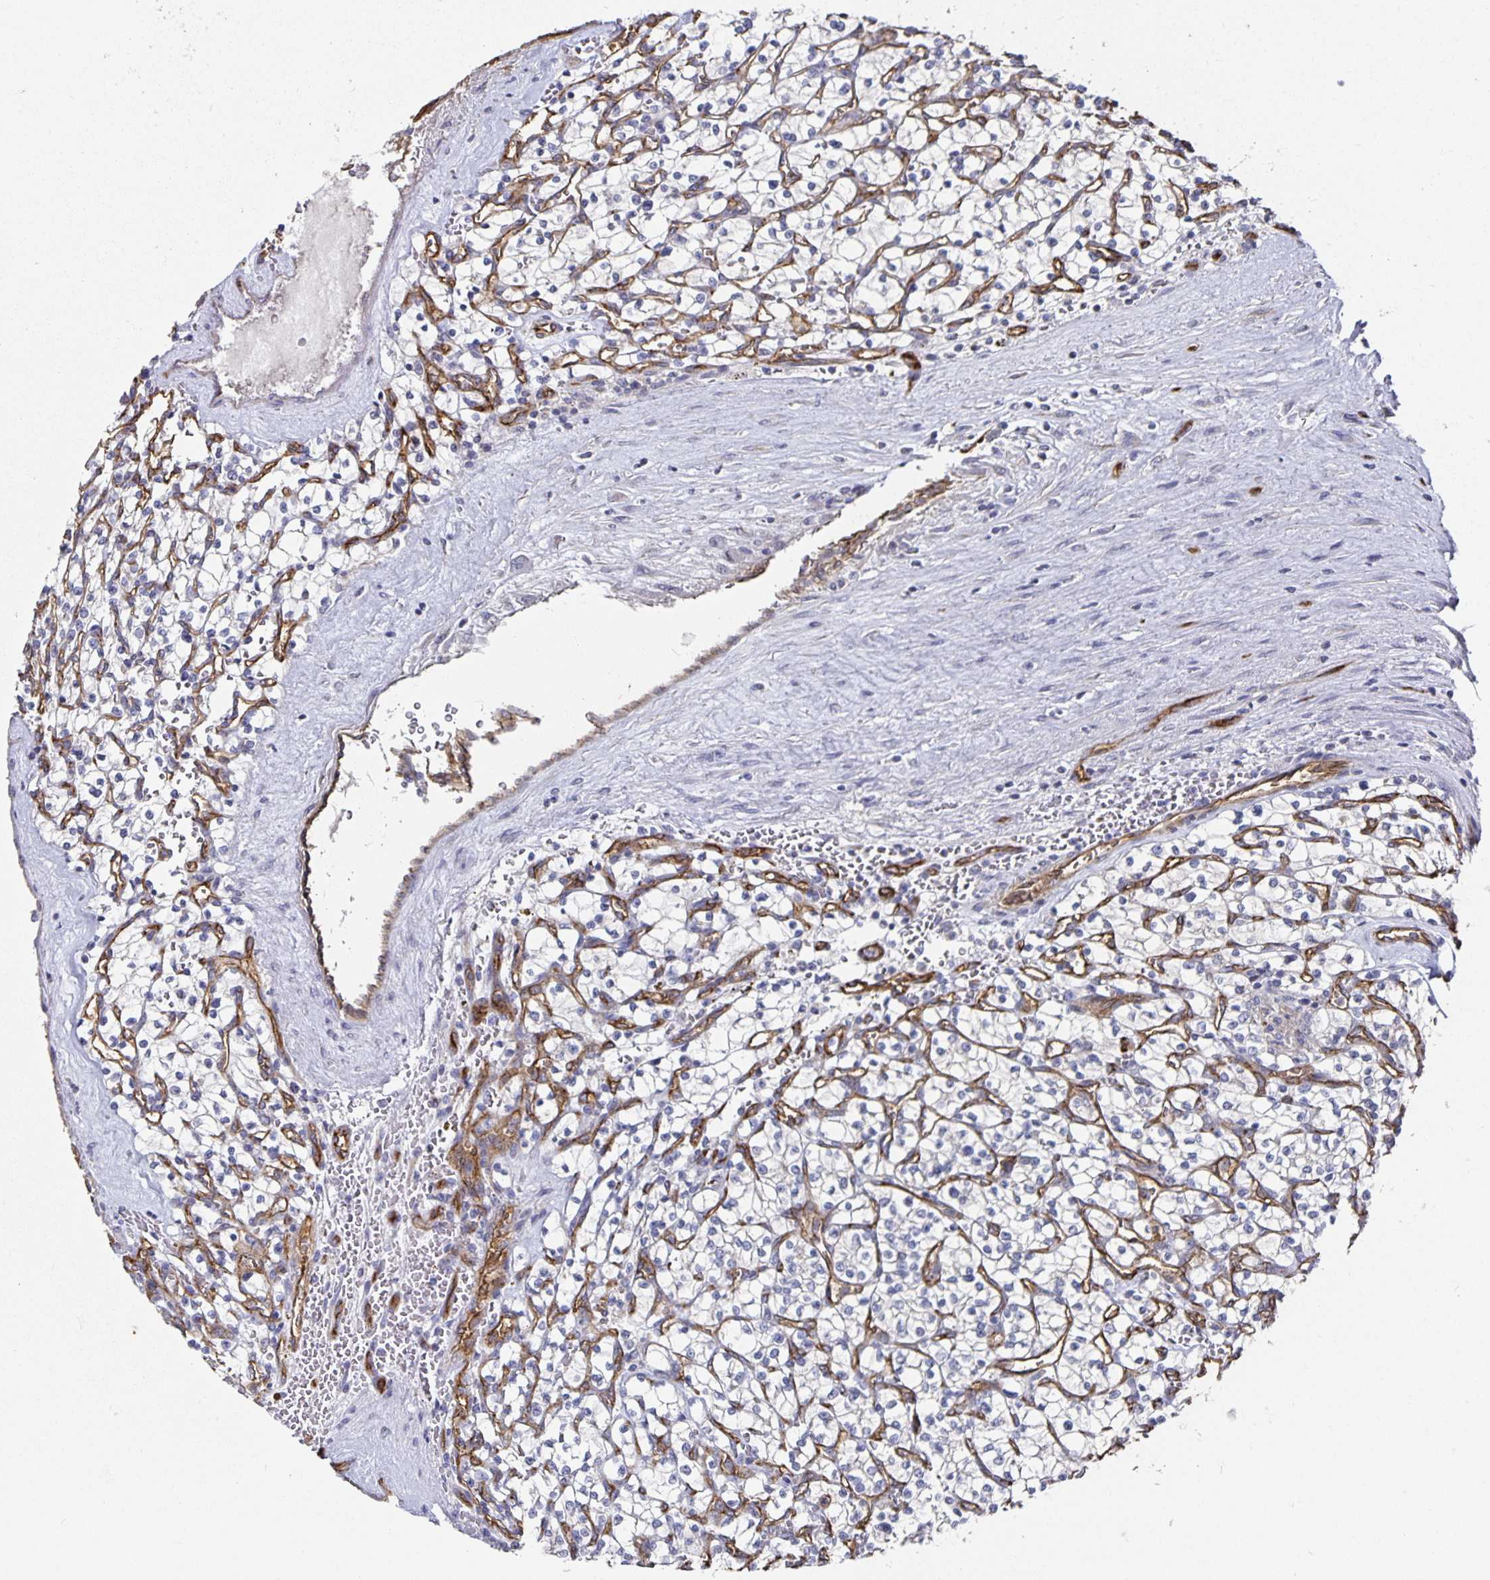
{"staining": {"intensity": "negative", "quantity": "none", "location": "none"}, "tissue": "renal cancer", "cell_type": "Tumor cells", "image_type": "cancer", "snomed": [{"axis": "morphology", "description": "Adenocarcinoma, NOS"}, {"axis": "topography", "description": "Kidney"}], "caption": "Immunohistochemistry of renal cancer demonstrates no positivity in tumor cells.", "gene": "PODXL", "patient": {"sex": "female", "age": 64}}